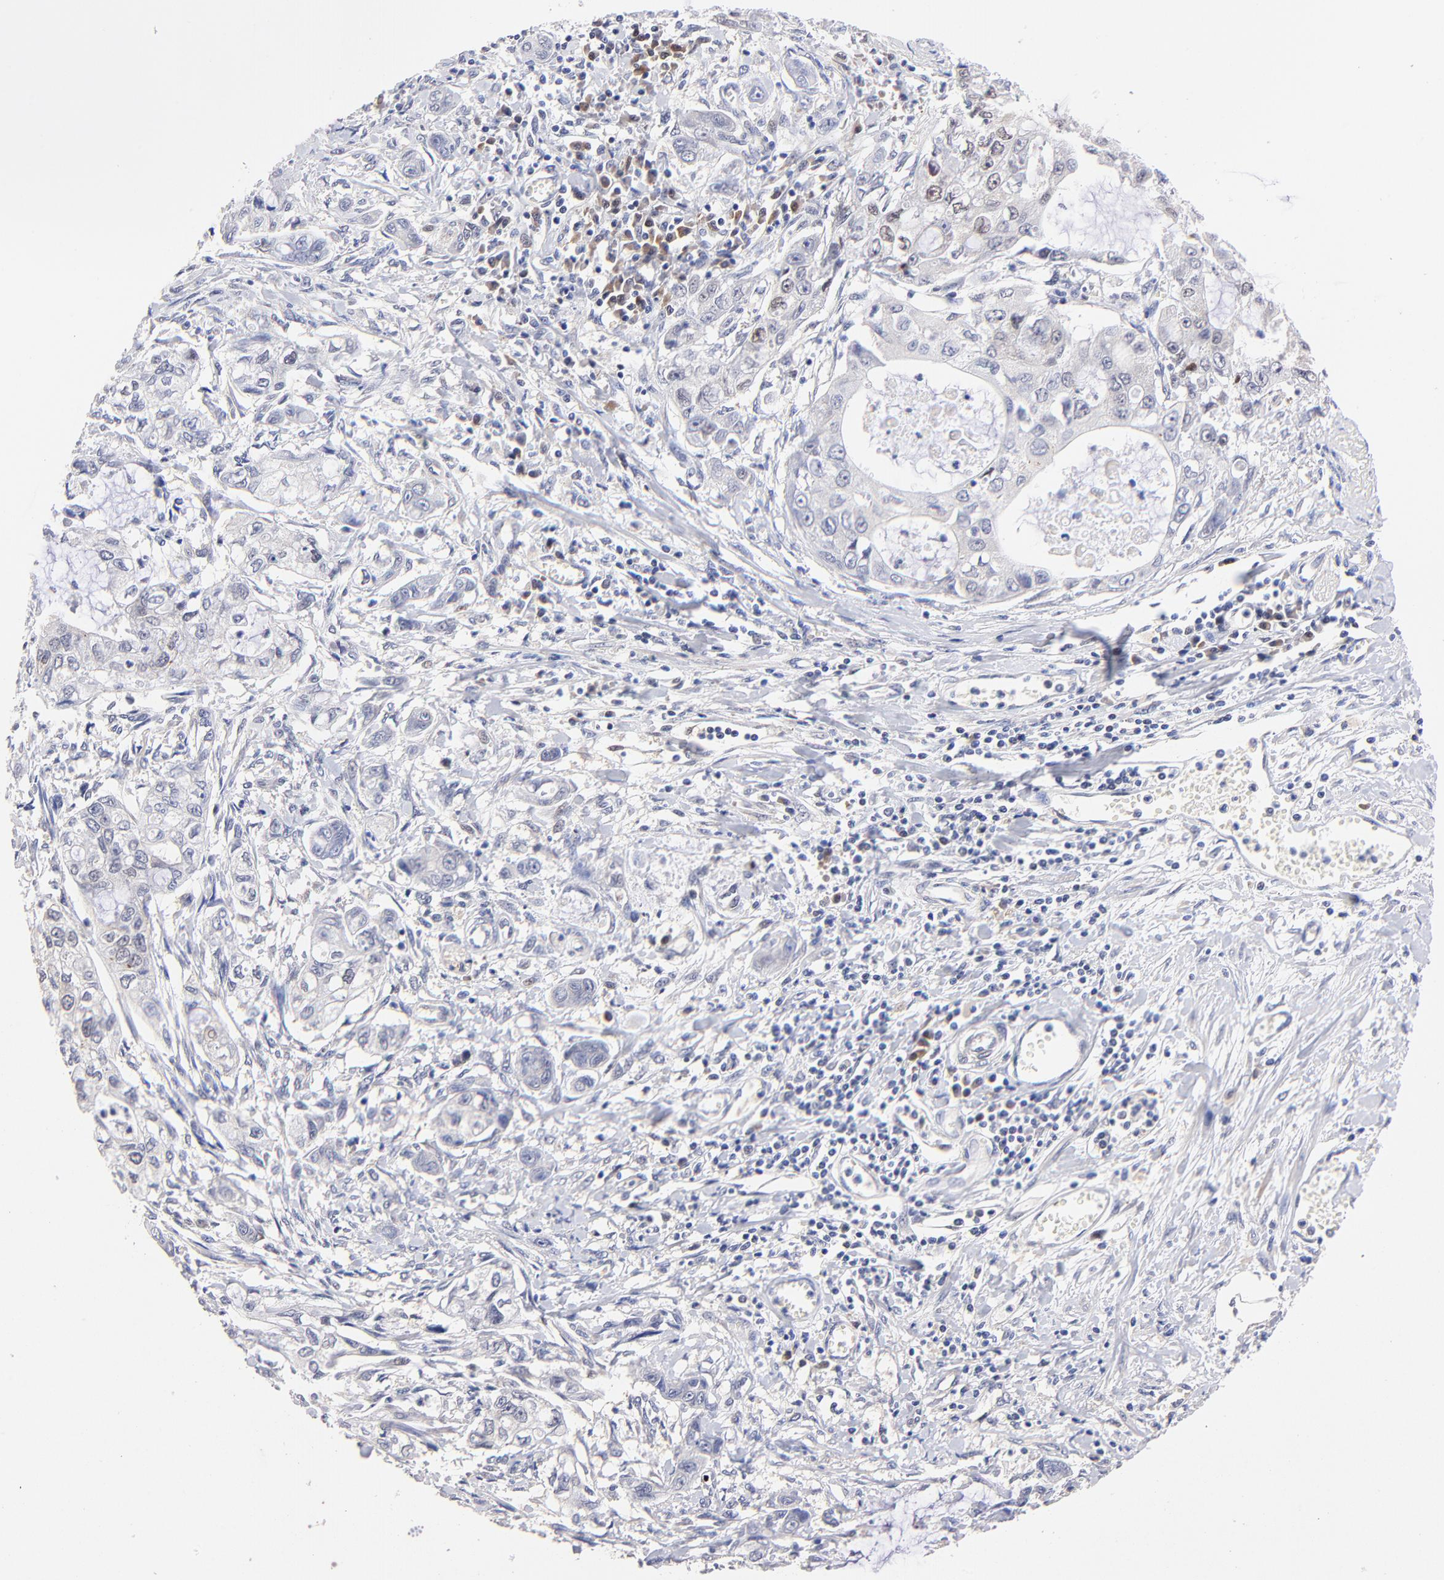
{"staining": {"intensity": "negative", "quantity": "none", "location": "none"}, "tissue": "stomach cancer", "cell_type": "Tumor cells", "image_type": "cancer", "snomed": [{"axis": "morphology", "description": "Adenocarcinoma, NOS"}, {"axis": "topography", "description": "Stomach, upper"}], "caption": "Tumor cells show no significant positivity in stomach adenocarcinoma.", "gene": "ZNF155", "patient": {"sex": "female", "age": 52}}